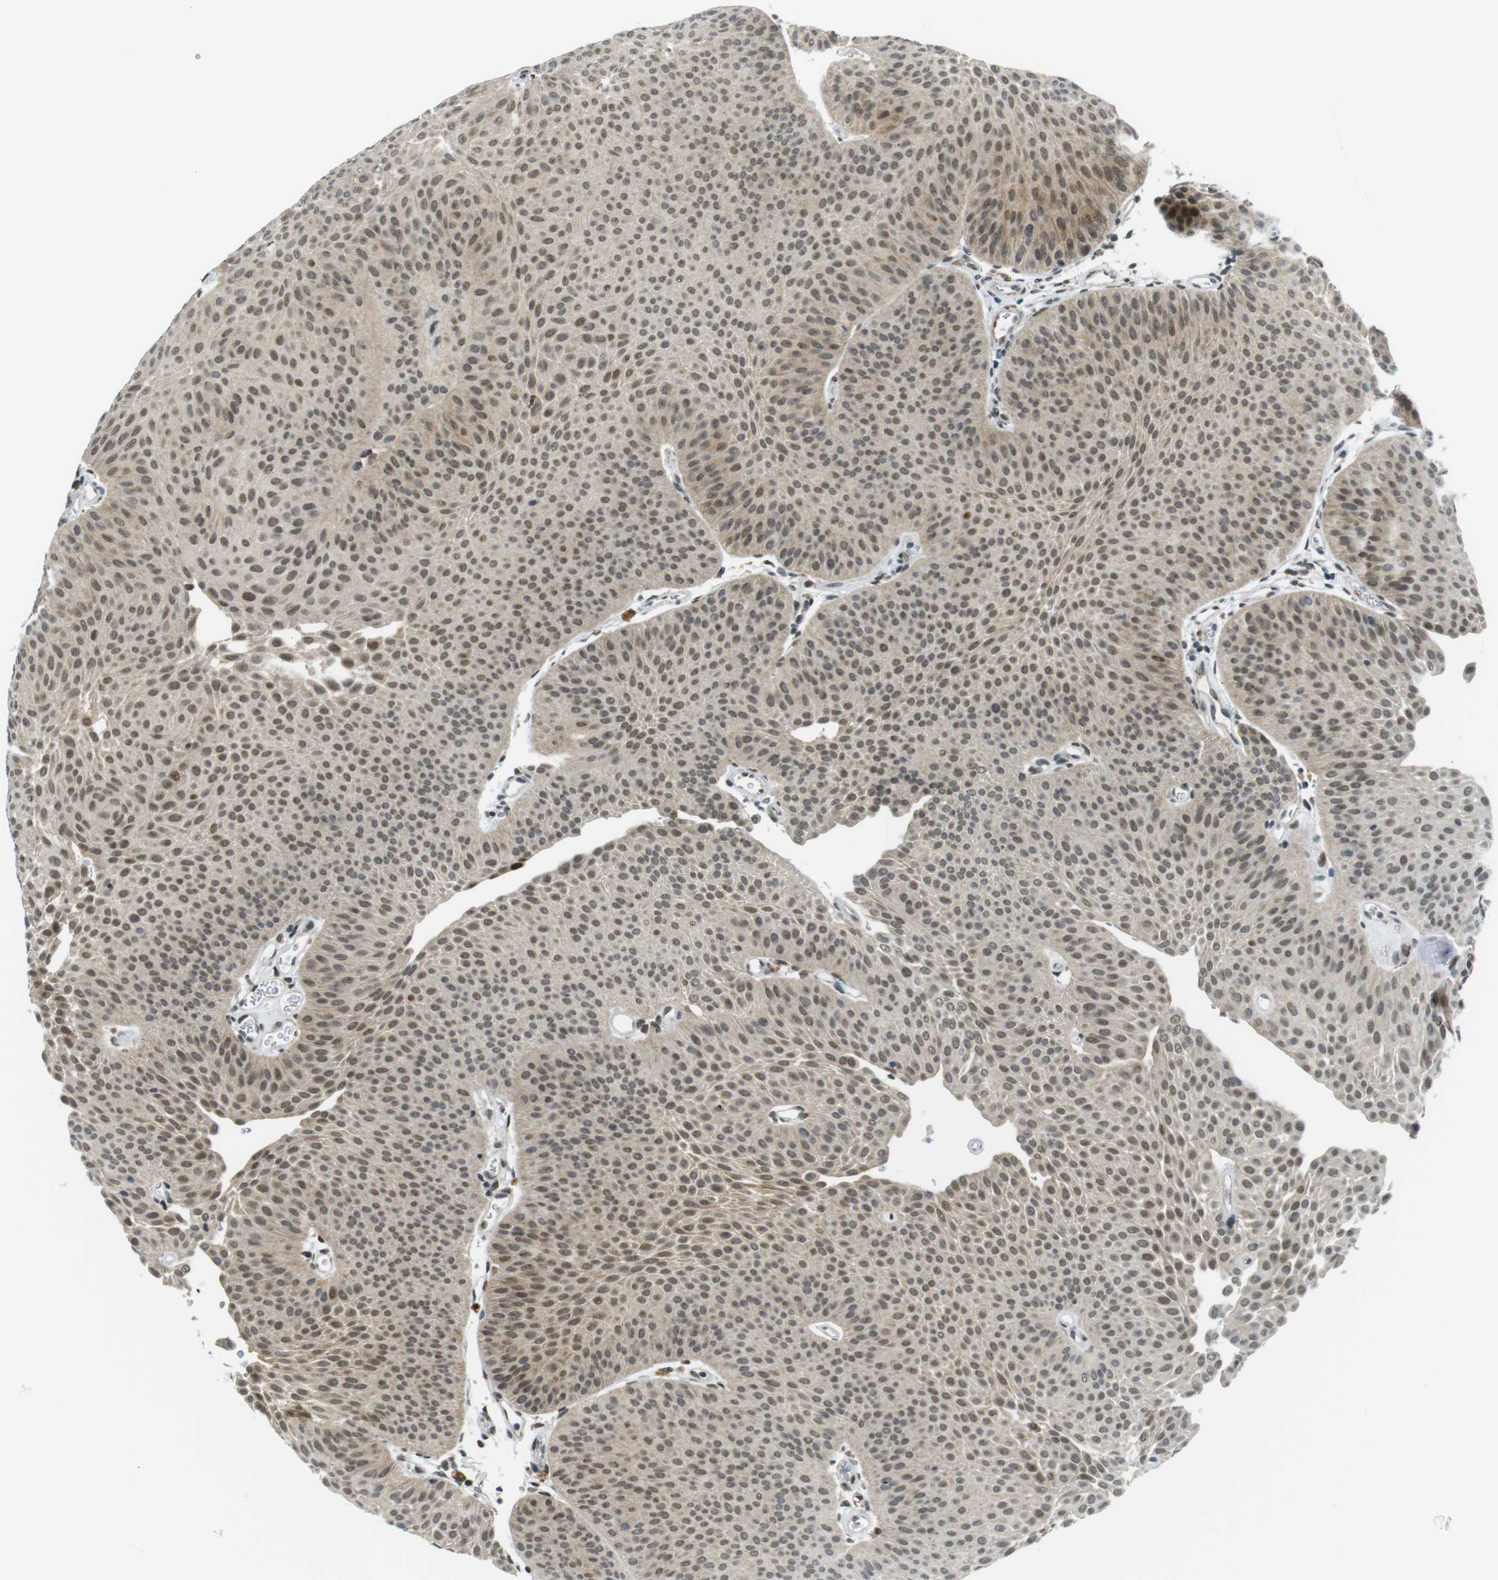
{"staining": {"intensity": "moderate", "quantity": ">75%", "location": "cytoplasmic/membranous,nuclear"}, "tissue": "urothelial cancer", "cell_type": "Tumor cells", "image_type": "cancer", "snomed": [{"axis": "morphology", "description": "Urothelial carcinoma, Low grade"}, {"axis": "topography", "description": "Urinary bladder"}], "caption": "Tumor cells demonstrate medium levels of moderate cytoplasmic/membranous and nuclear positivity in about >75% of cells in urothelial cancer. (IHC, brightfield microscopy, high magnification).", "gene": "USP7", "patient": {"sex": "female", "age": 60}}